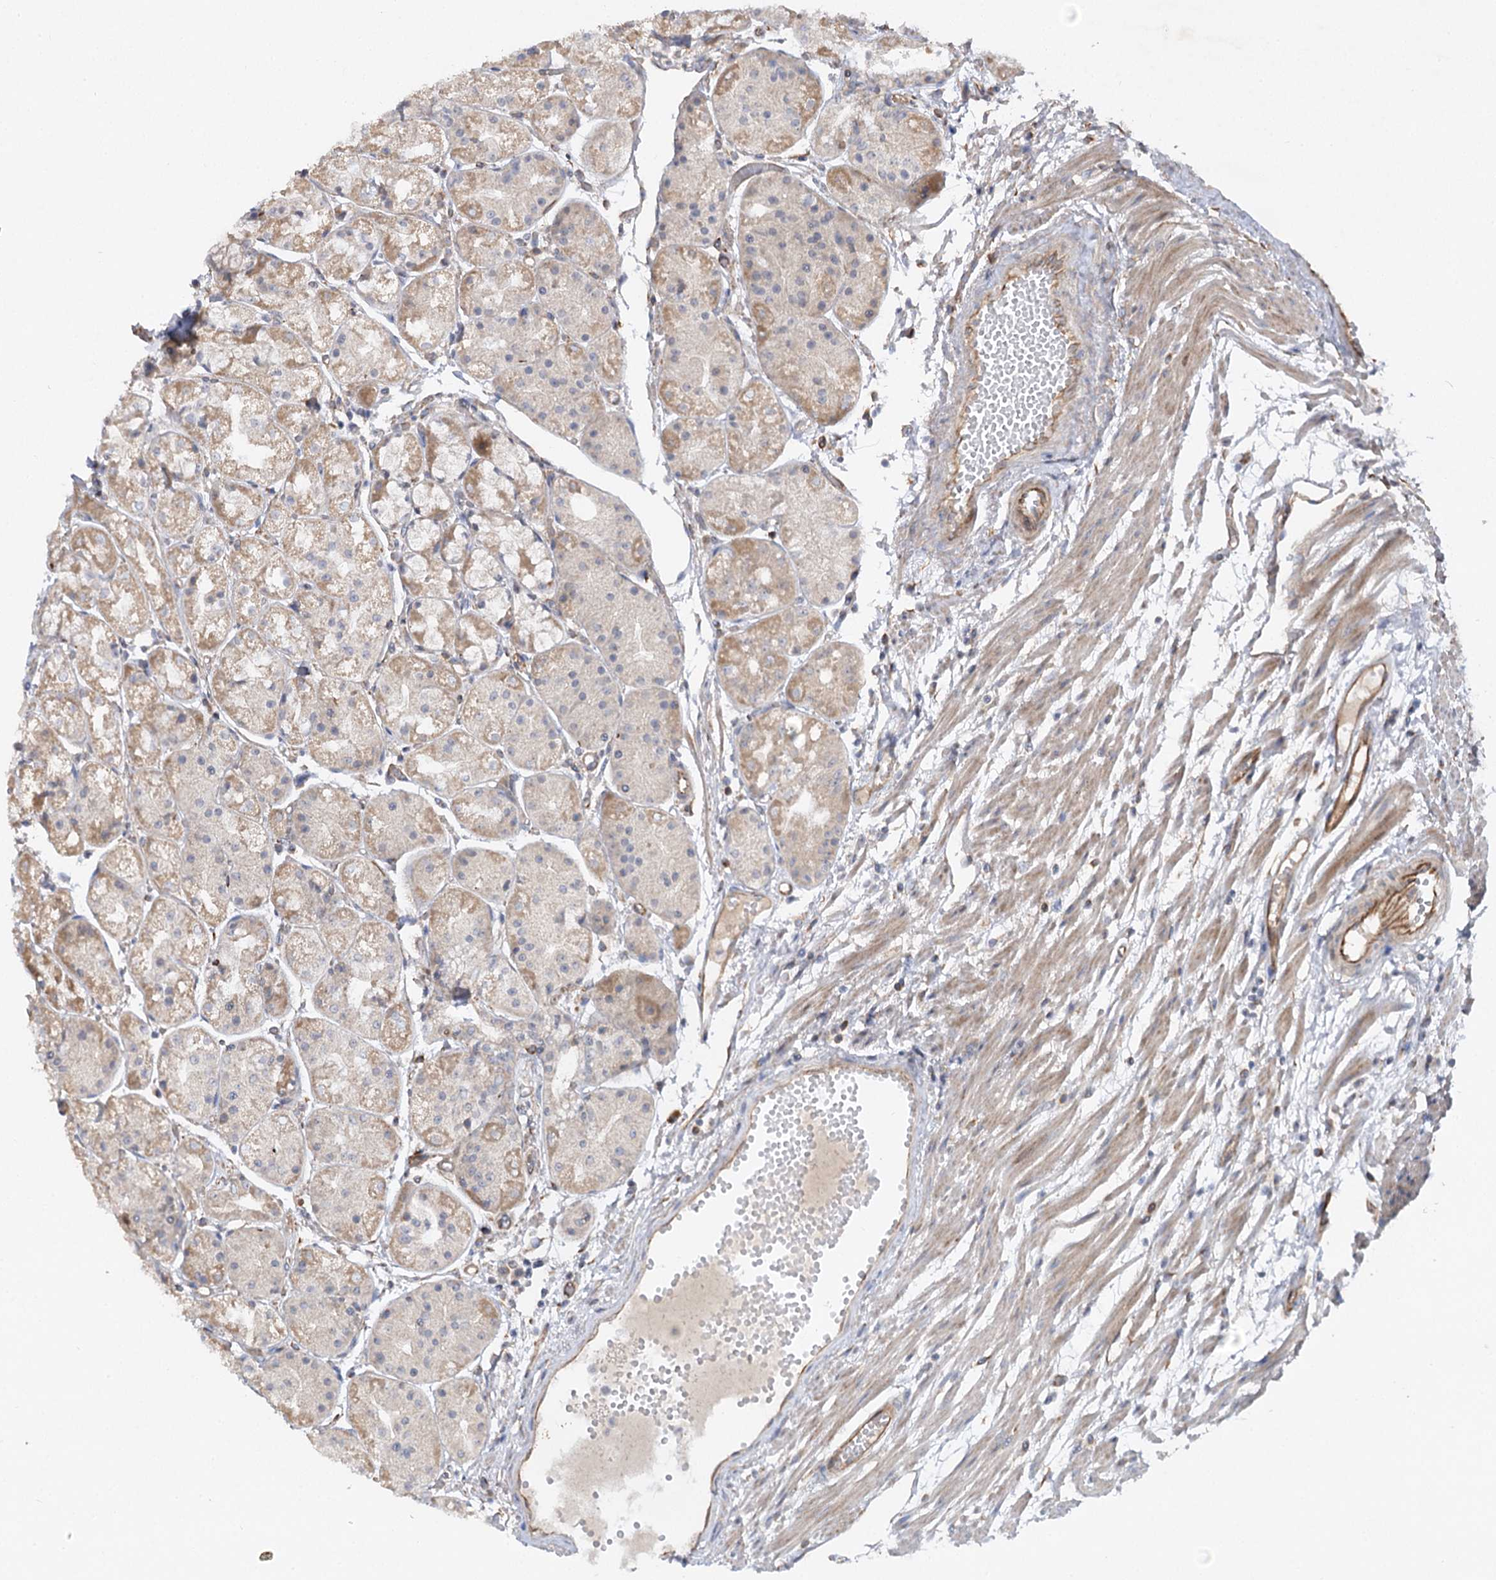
{"staining": {"intensity": "moderate", "quantity": "<25%", "location": "cytoplasmic/membranous"}, "tissue": "stomach", "cell_type": "Glandular cells", "image_type": "normal", "snomed": [{"axis": "morphology", "description": "Normal tissue, NOS"}, {"axis": "topography", "description": "Stomach, upper"}], "caption": "High-power microscopy captured an IHC image of normal stomach, revealing moderate cytoplasmic/membranous staining in about <25% of glandular cells.", "gene": "KIAA0825", "patient": {"sex": "male", "age": 72}}